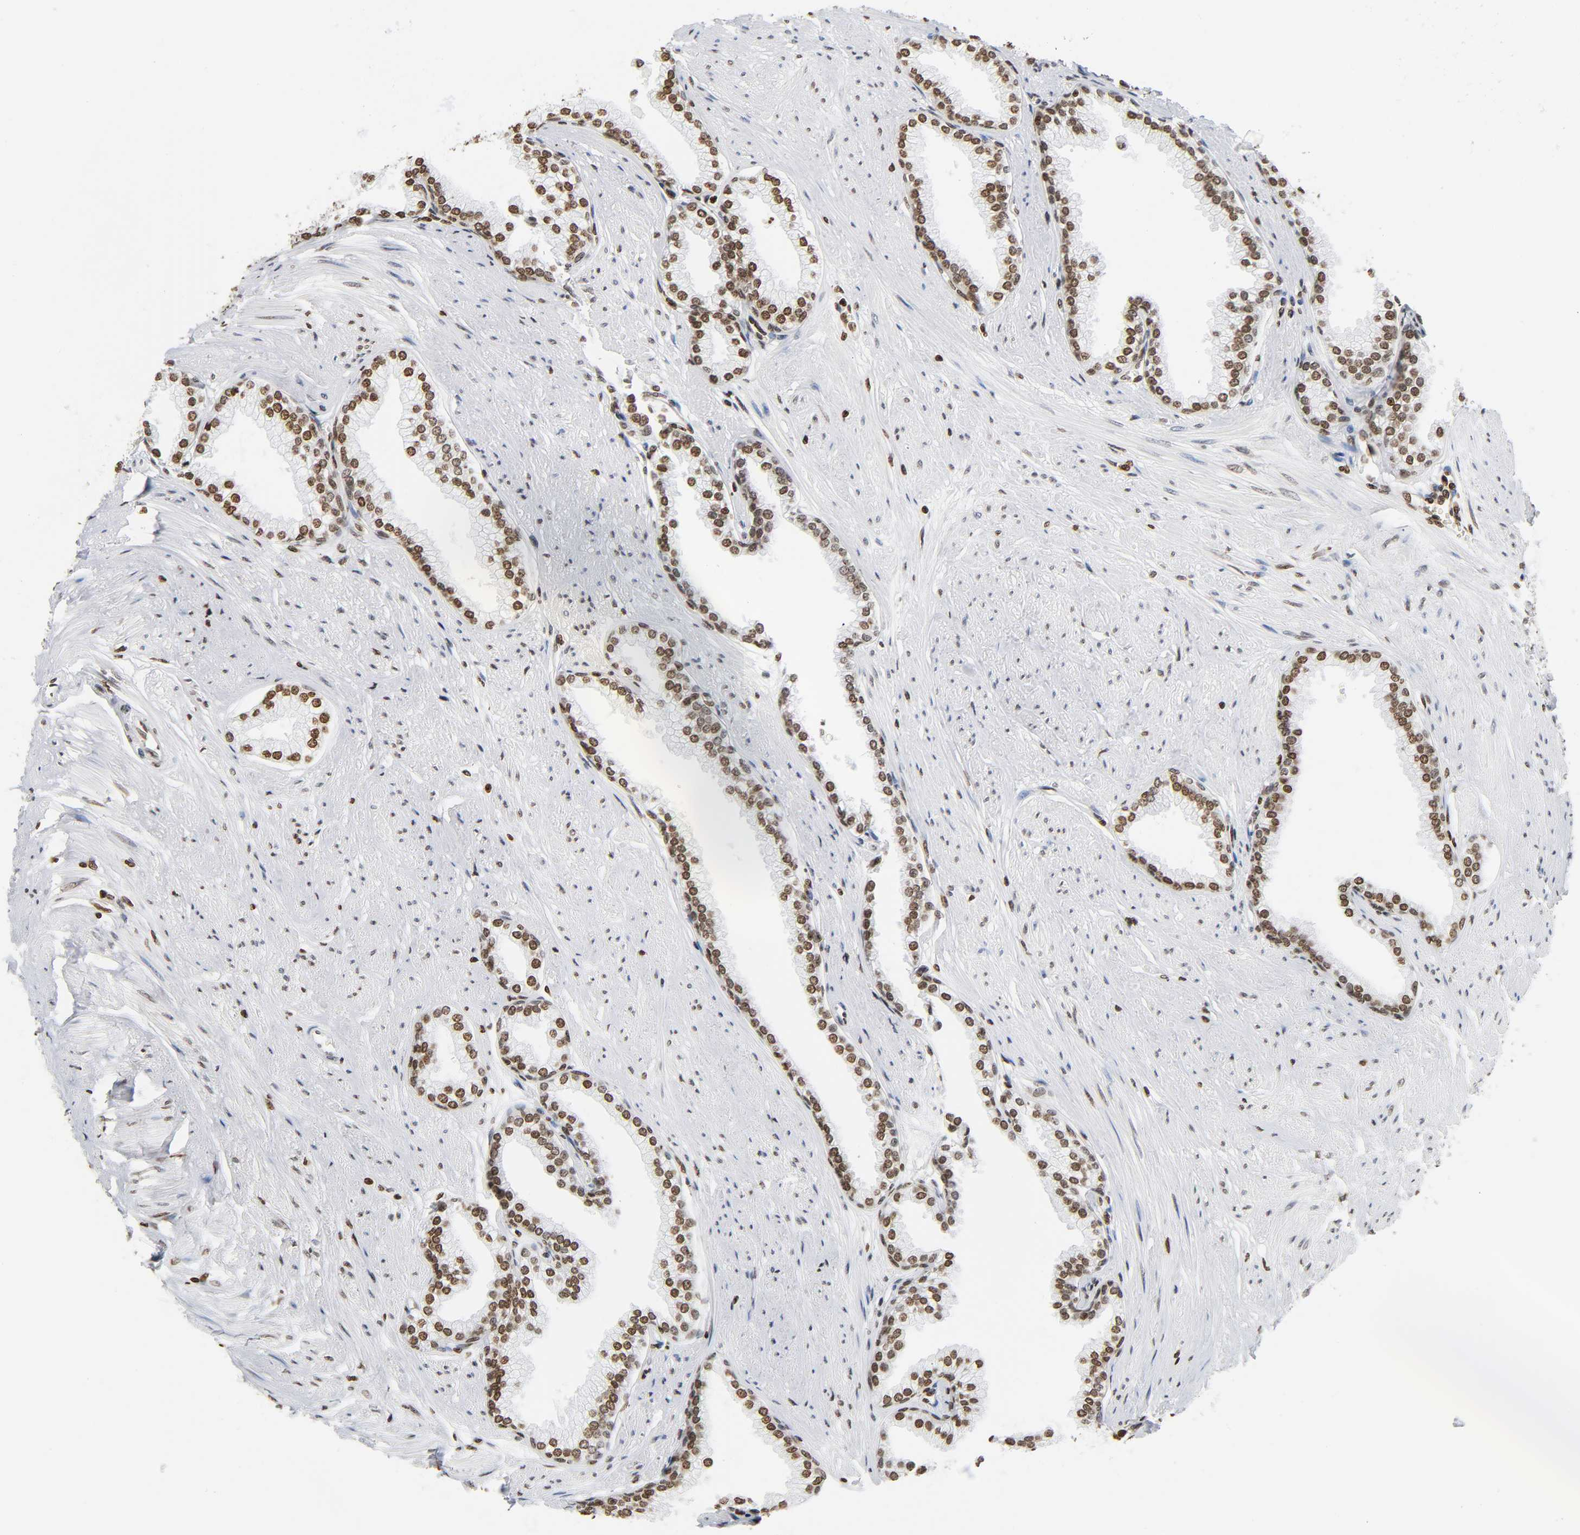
{"staining": {"intensity": "moderate", "quantity": ">75%", "location": "nuclear"}, "tissue": "prostate", "cell_type": "Glandular cells", "image_type": "normal", "snomed": [{"axis": "morphology", "description": "Normal tissue, NOS"}, {"axis": "topography", "description": "Prostate"}], "caption": "Prostate stained with a brown dye reveals moderate nuclear positive staining in about >75% of glandular cells.", "gene": "HOXA6", "patient": {"sex": "male", "age": 64}}